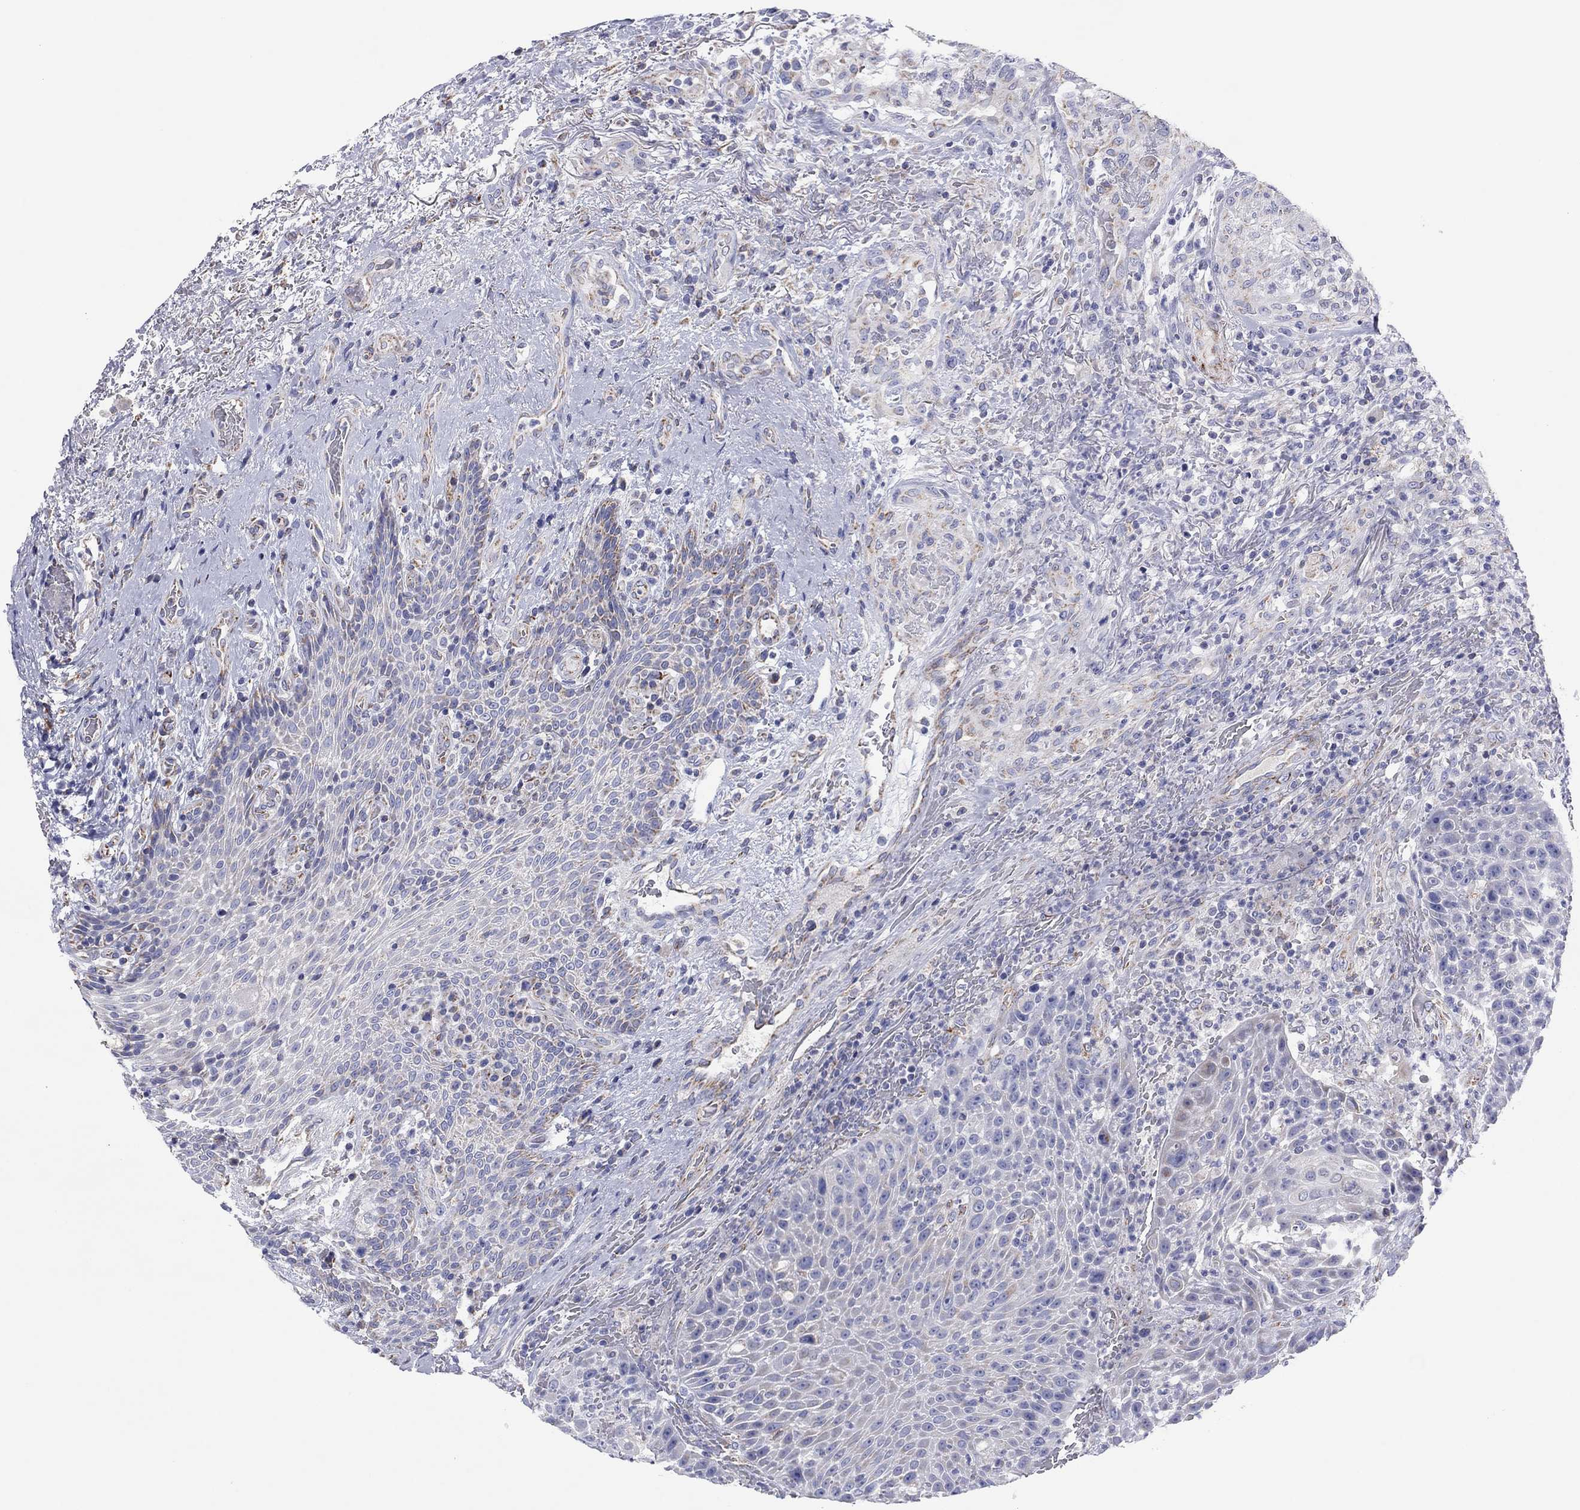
{"staining": {"intensity": "weak", "quantity": "<25%", "location": "cytoplasmic/membranous"}, "tissue": "head and neck cancer", "cell_type": "Tumor cells", "image_type": "cancer", "snomed": [{"axis": "morphology", "description": "Squamous cell carcinoma, NOS"}, {"axis": "topography", "description": "Head-Neck"}], "caption": "Photomicrograph shows no protein positivity in tumor cells of head and neck cancer (squamous cell carcinoma) tissue.", "gene": "MGST3", "patient": {"sex": "male", "age": 69}}